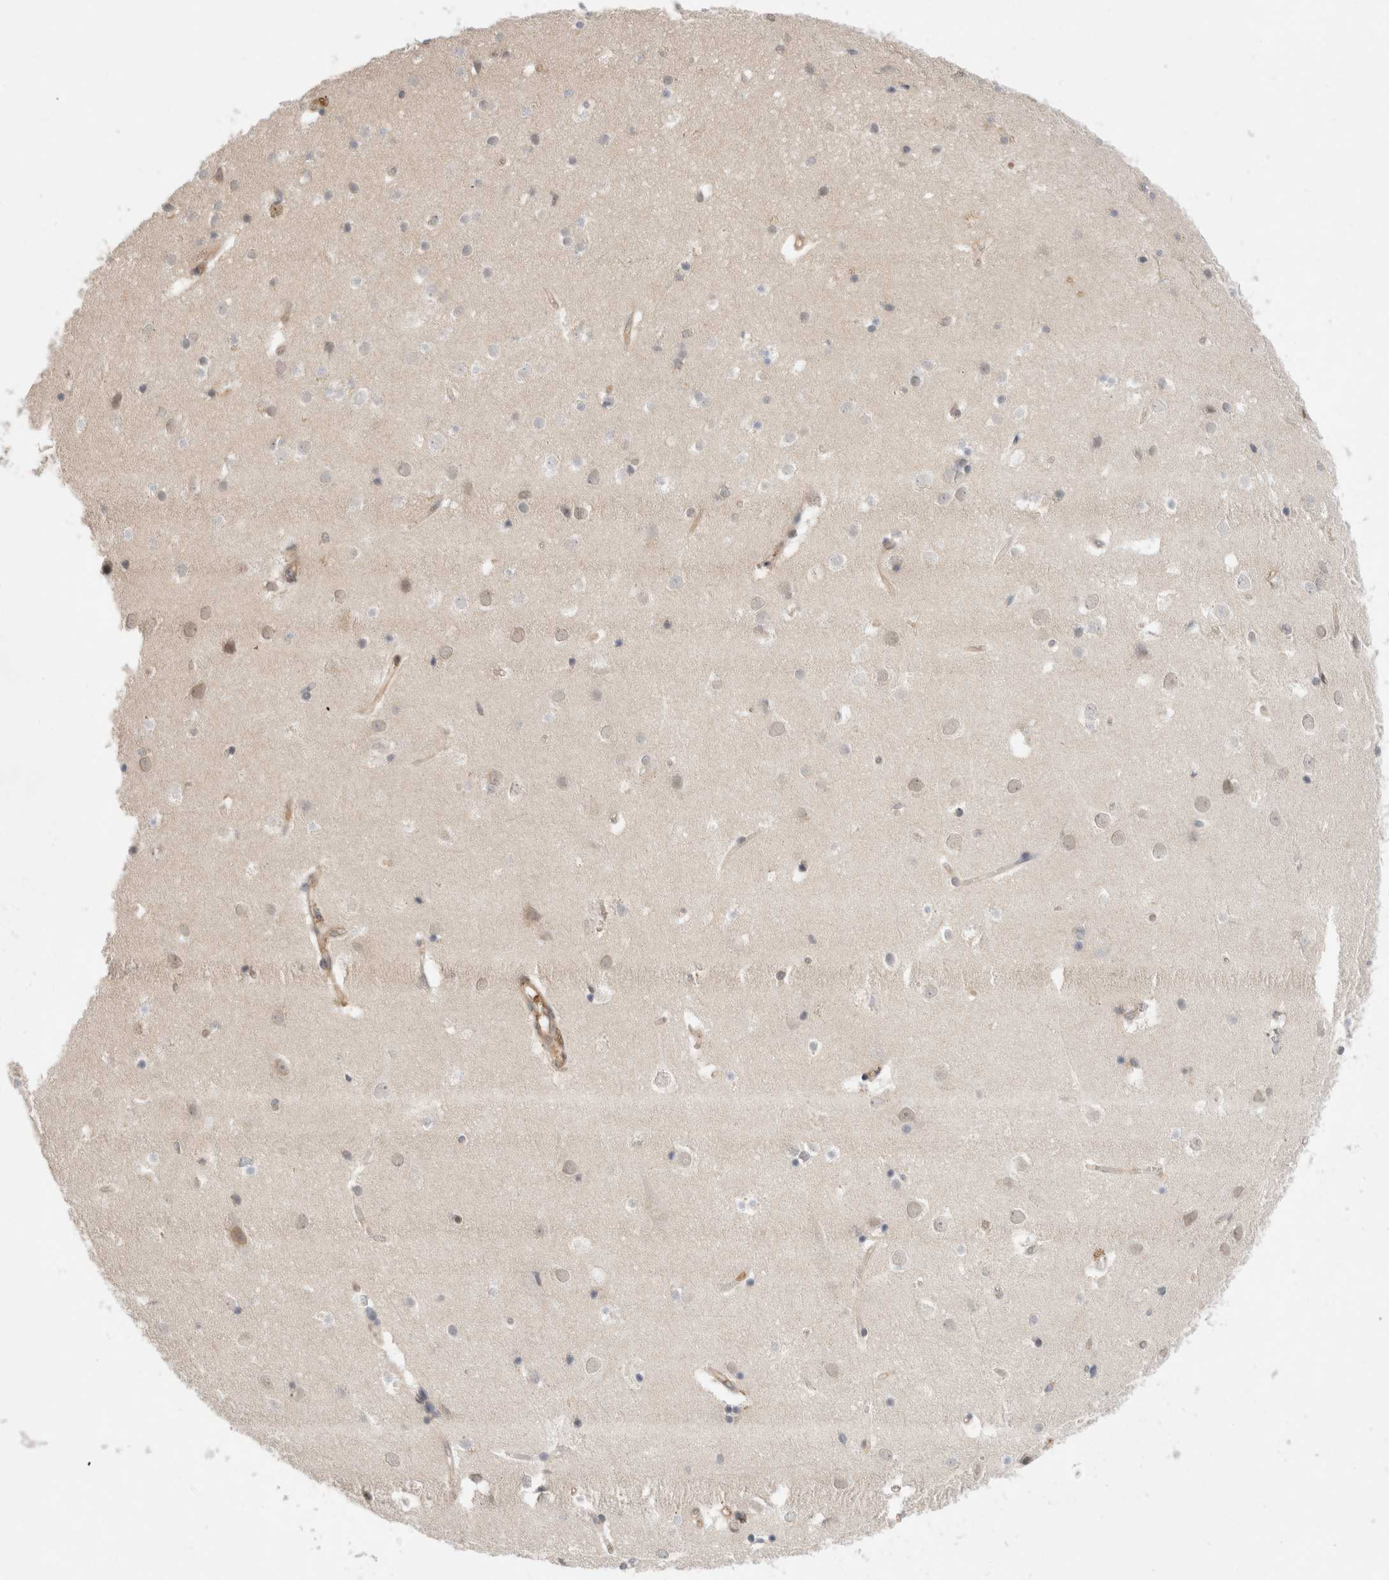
{"staining": {"intensity": "weak", "quantity": ">75%", "location": "cytoplasmic/membranous"}, "tissue": "cerebral cortex", "cell_type": "Endothelial cells", "image_type": "normal", "snomed": [{"axis": "morphology", "description": "Normal tissue, NOS"}, {"axis": "topography", "description": "Cerebral cortex"}], "caption": "Immunohistochemical staining of unremarkable human cerebral cortex exhibits low levels of weak cytoplasmic/membranous positivity in about >75% of endothelial cells.", "gene": "NFKB1", "patient": {"sex": "male", "age": 54}}